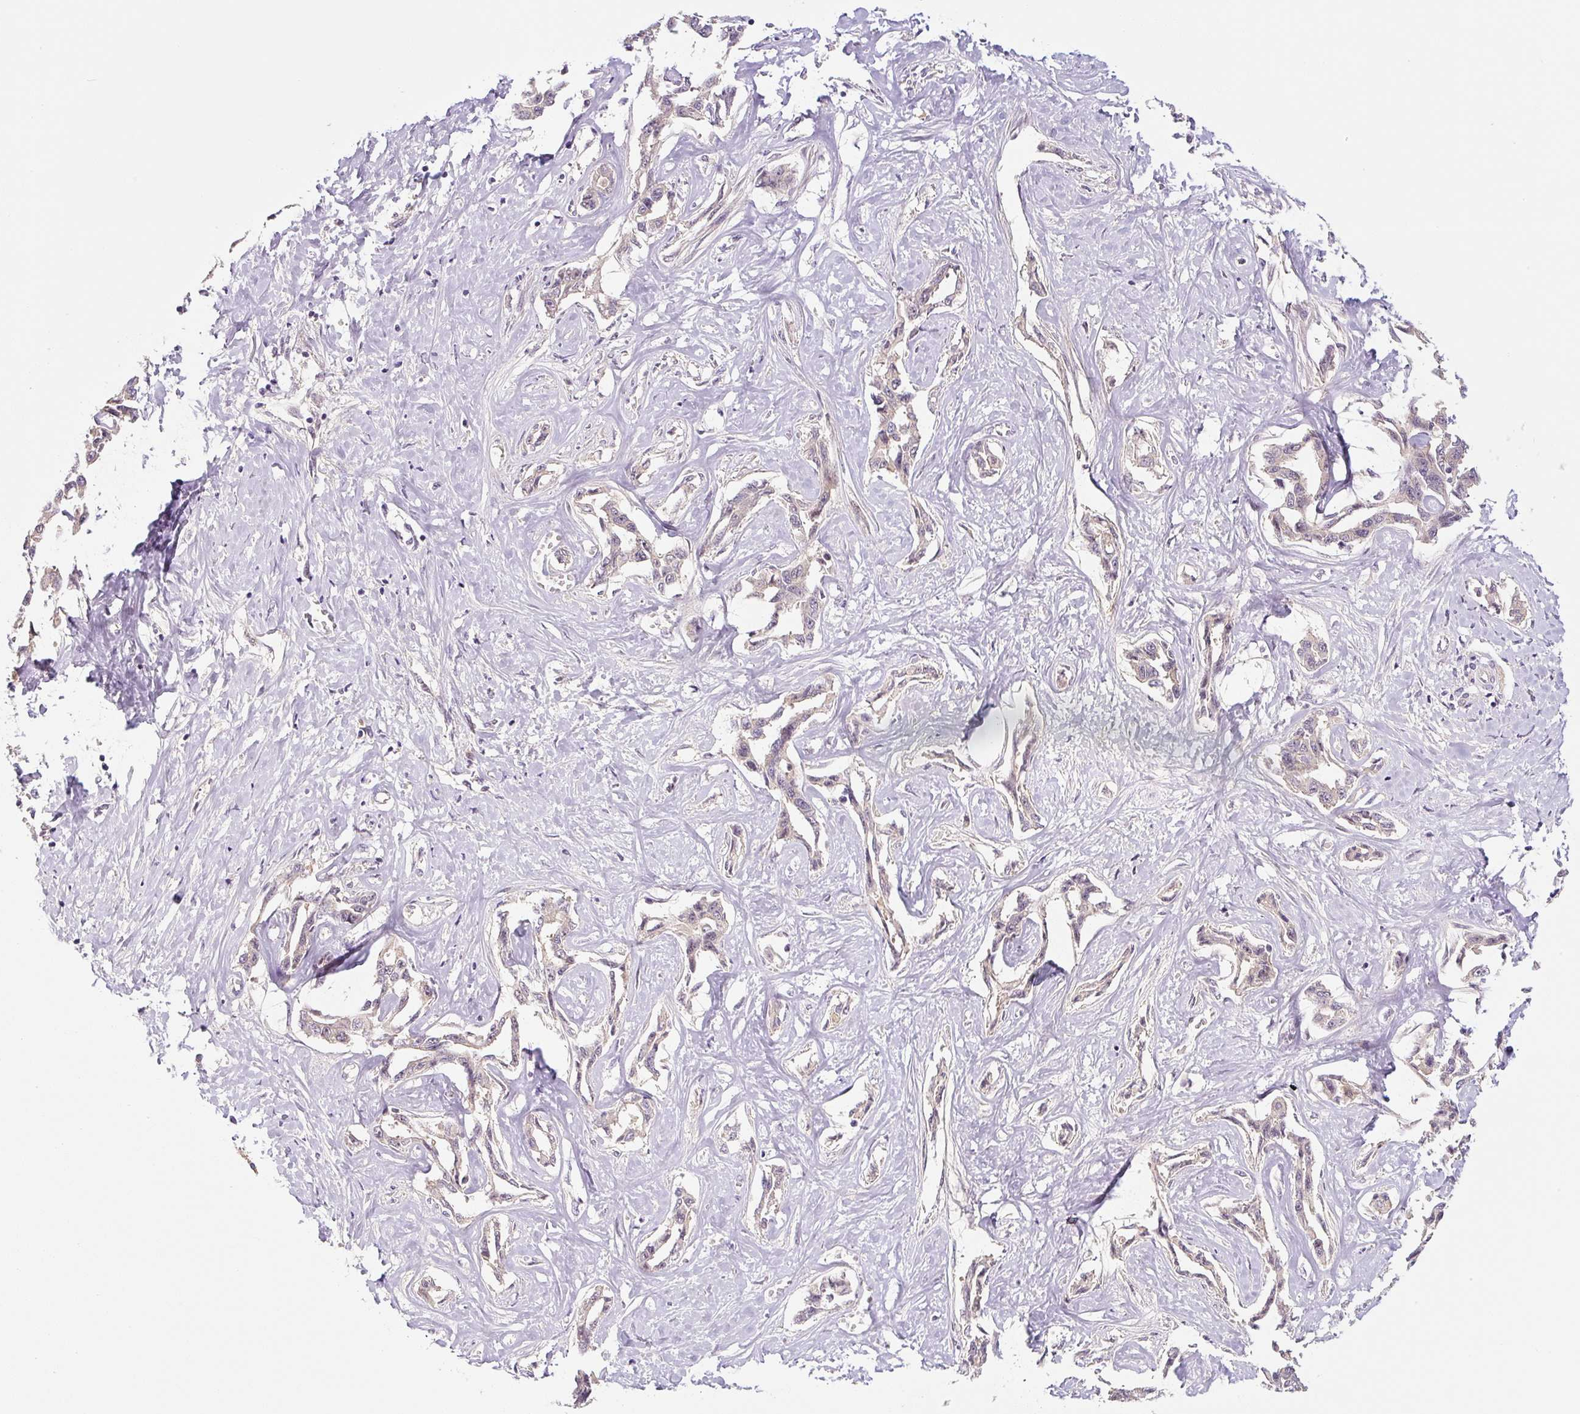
{"staining": {"intensity": "negative", "quantity": "none", "location": "none"}, "tissue": "liver cancer", "cell_type": "Tumor cells", "image_type": "cancer", "snomed": [{"axis": "morphology", "description": "Cholangiocarcinoma"}, {"axis": "topography", "description": "Liver"}], "caption": "High magnification brightfield microscopy of liver cholangiocarcinoma stained with DAB (3,3'-diaminobenzidine) (brown) and counterstained with hematoxylin (blue): tumor cells show no significant expression.", "gene": "PRKAA2", "patient": {"sex": "male", "age": 59}}